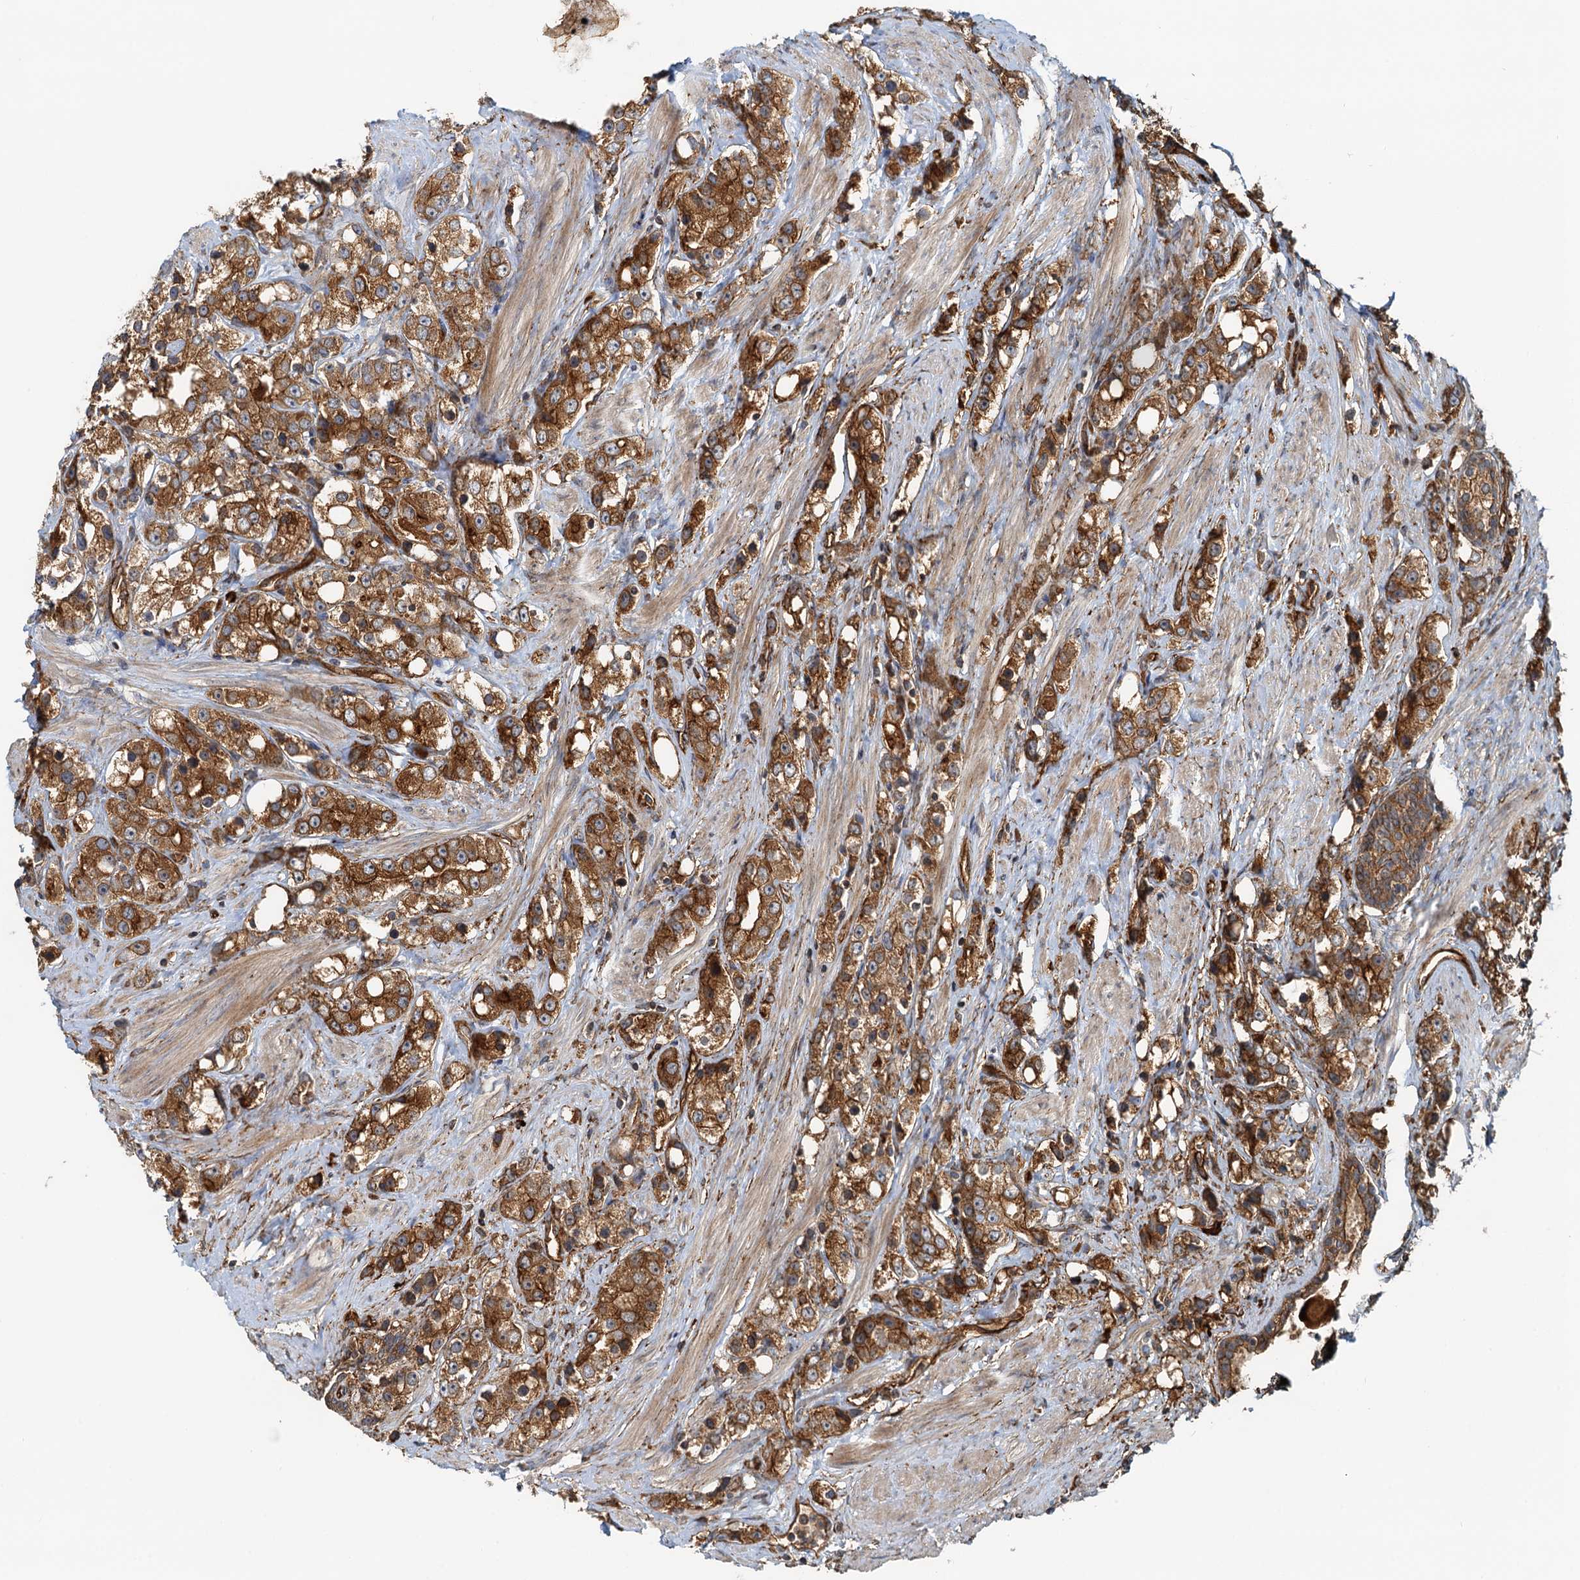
{"staining": {"intensity": "strong", "quantity": ">75%", "location": "cytoplasmic/membranous"}, "tissue": "prostate cancer", "cell_type": "Tumor cells", "image_type": "cancer", "snomed": [{"axis": "morphology", "description": "Adenocarcinoma, NOS"}, {"axis": "topography", "description": "Prostate"}], "caption": "Immunohistochemistry of prostate cancer exhibits high levels of strong cytoplasmic/membranous positivity in about >75% of tumor cells.", "gene": "NIPAL3", "patient": {"sex": "male", "age": 79}}